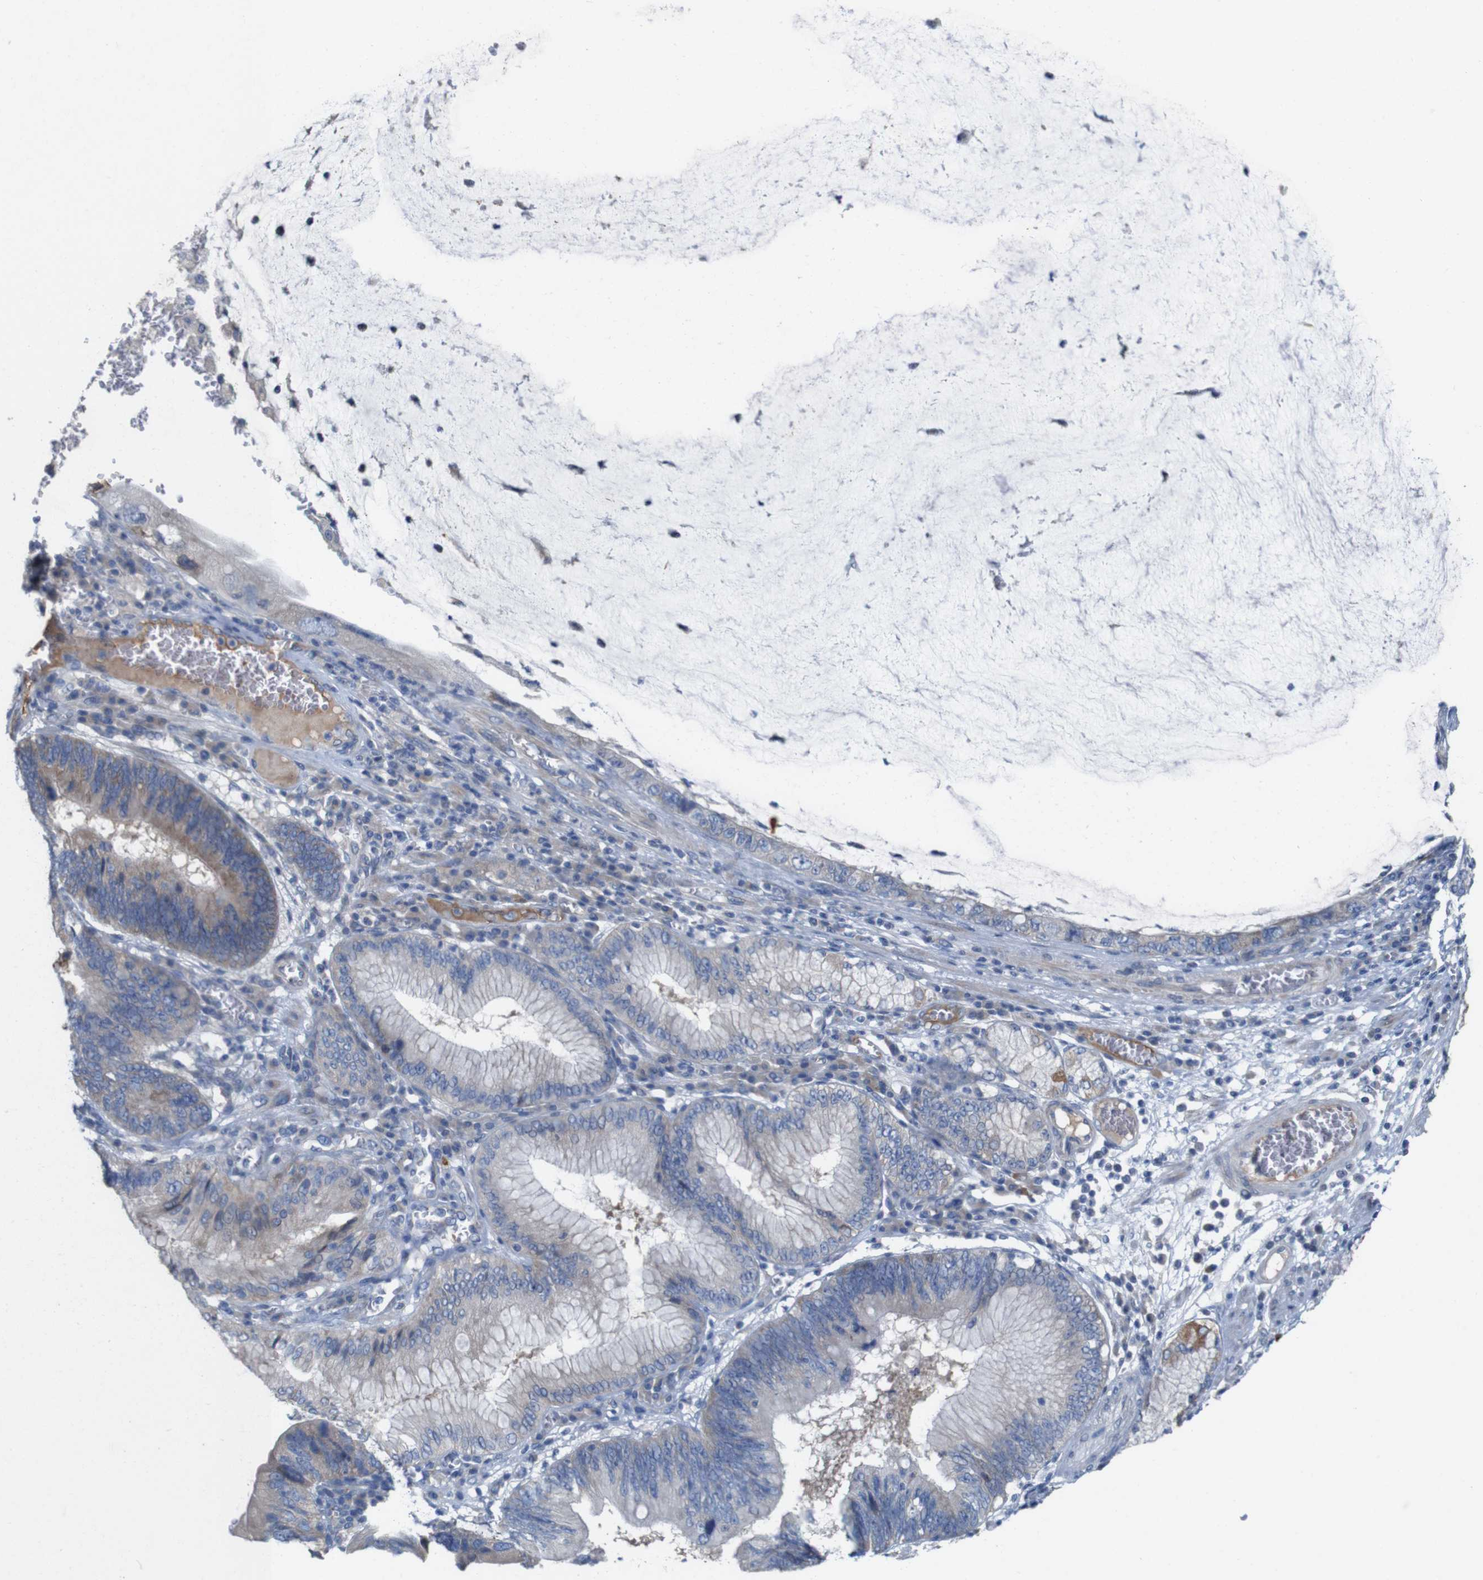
{"staining": {"intensity": "negative", "quantity": "none", "location": "none"}, "tissue": "stomach cancer", "cell_type": "Tumor cells", "image_type": "cancer", "snomed": [{"axis": "morphology", "description": "Adenocarcinoma, NOS"}, {"axis": "topography", "description": "Stomach"}], "caption": "Immunohistochemistry image of stomach cancer stained for a protein (brown), which reveals no staining in tumor cells.", "gene": "MYEOV", "patient": {"sex": "male", "age": 59}}